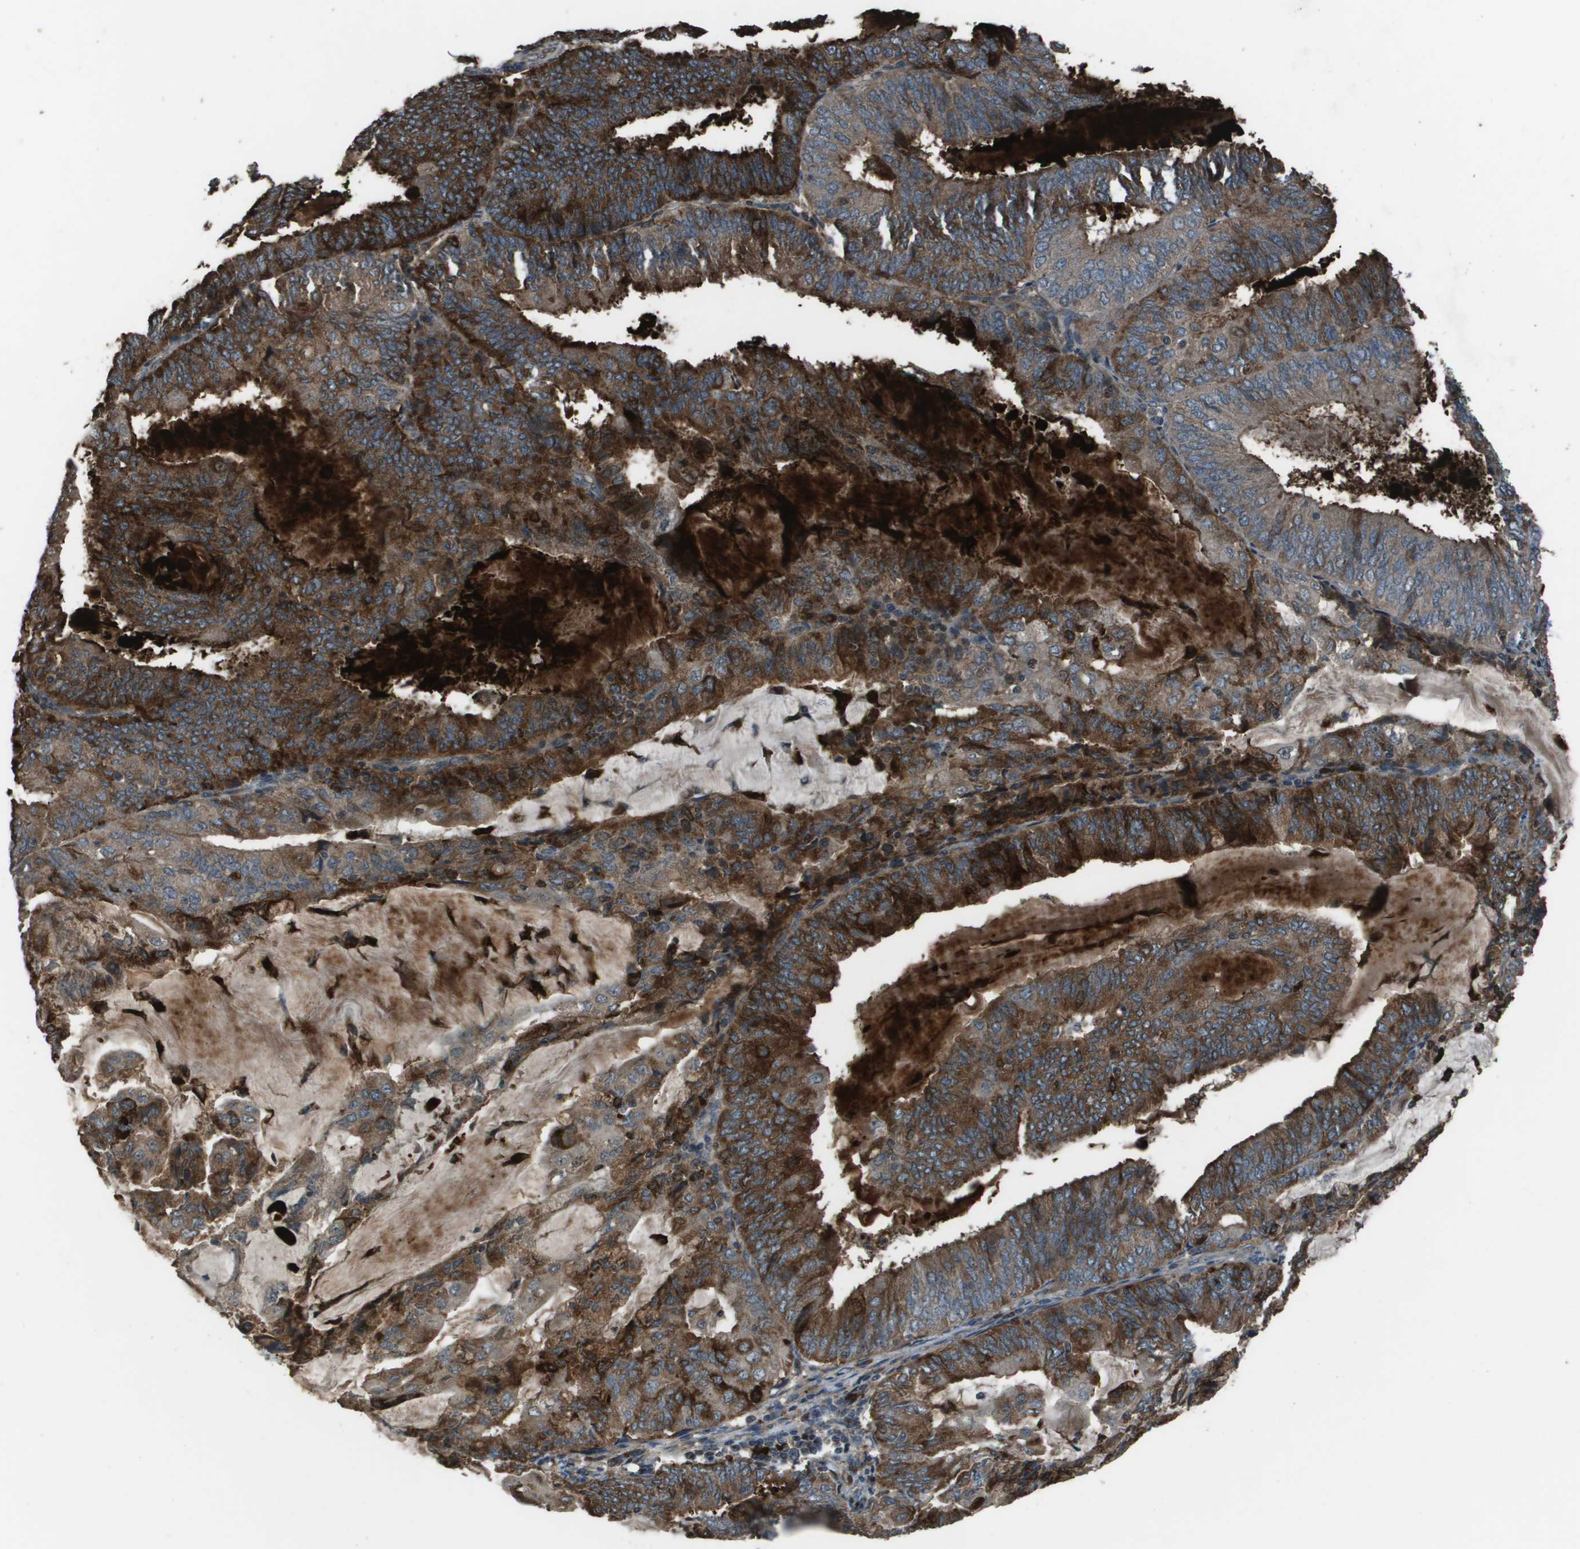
{"staining": {"intensity": "strong", "quantity": "25%-75%", "location": "cytoplasmic/membranous"}, "tissue": "endometrial cancer", "cell_type": "Tumor cells", "image_type": "cancer", "snomed": [{"axis": "morphology", "description": "Adenocarcinoma, NOS"}, {"axis": "topography", "description": "Endometrium"}], "caption": "Adenocarcinoma (endometrial) was stained to show a protein in brown. There is high levels of strong cytoplasmic/membranous staining in about 25%-75% of tumor cells.", "gene": "GOSR2", "patient": {"sex": "female", "age": 81}}